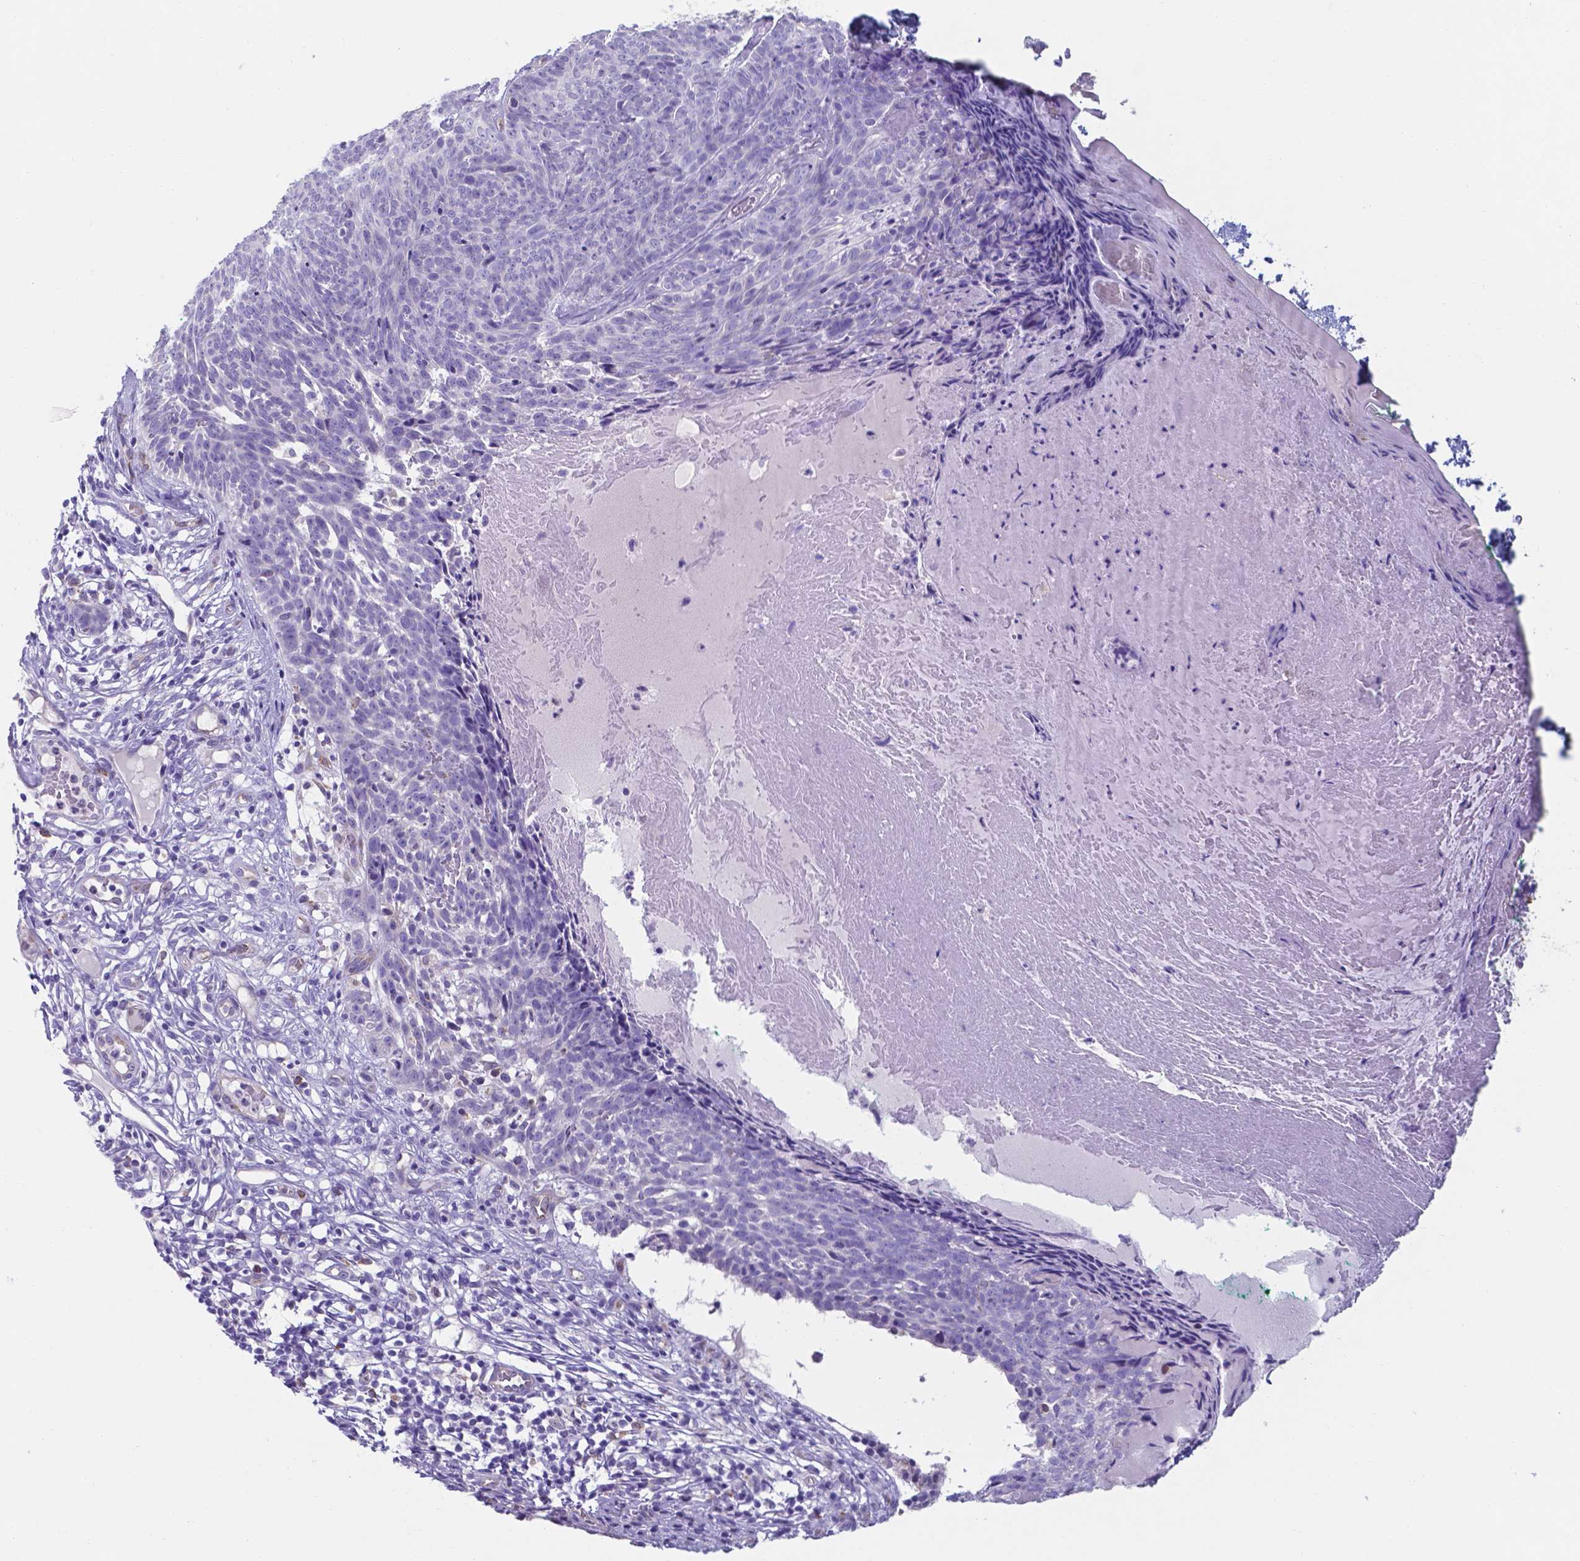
{"staining": {"intensity": "negative", "quantity": "none", "location": "none"}, "tissue": "skin cancer", "cell_type": "Tumor cells", "image_type": "cancer", "snomed": [{"axis": "morphology", "description": "Basal cell carcinoma"}, {"axis": "topography", "description": "Skin"}], "caption": "DAB immunohistochemical staining of human skin cancer demonstrates no significant staining in tumor cells. (Brightfield microscopy of DAB immunohistochemistry (IHC) at high magnification).", "gene": "UBE2J1", "patient": {"sex": "male", "age": 85}}